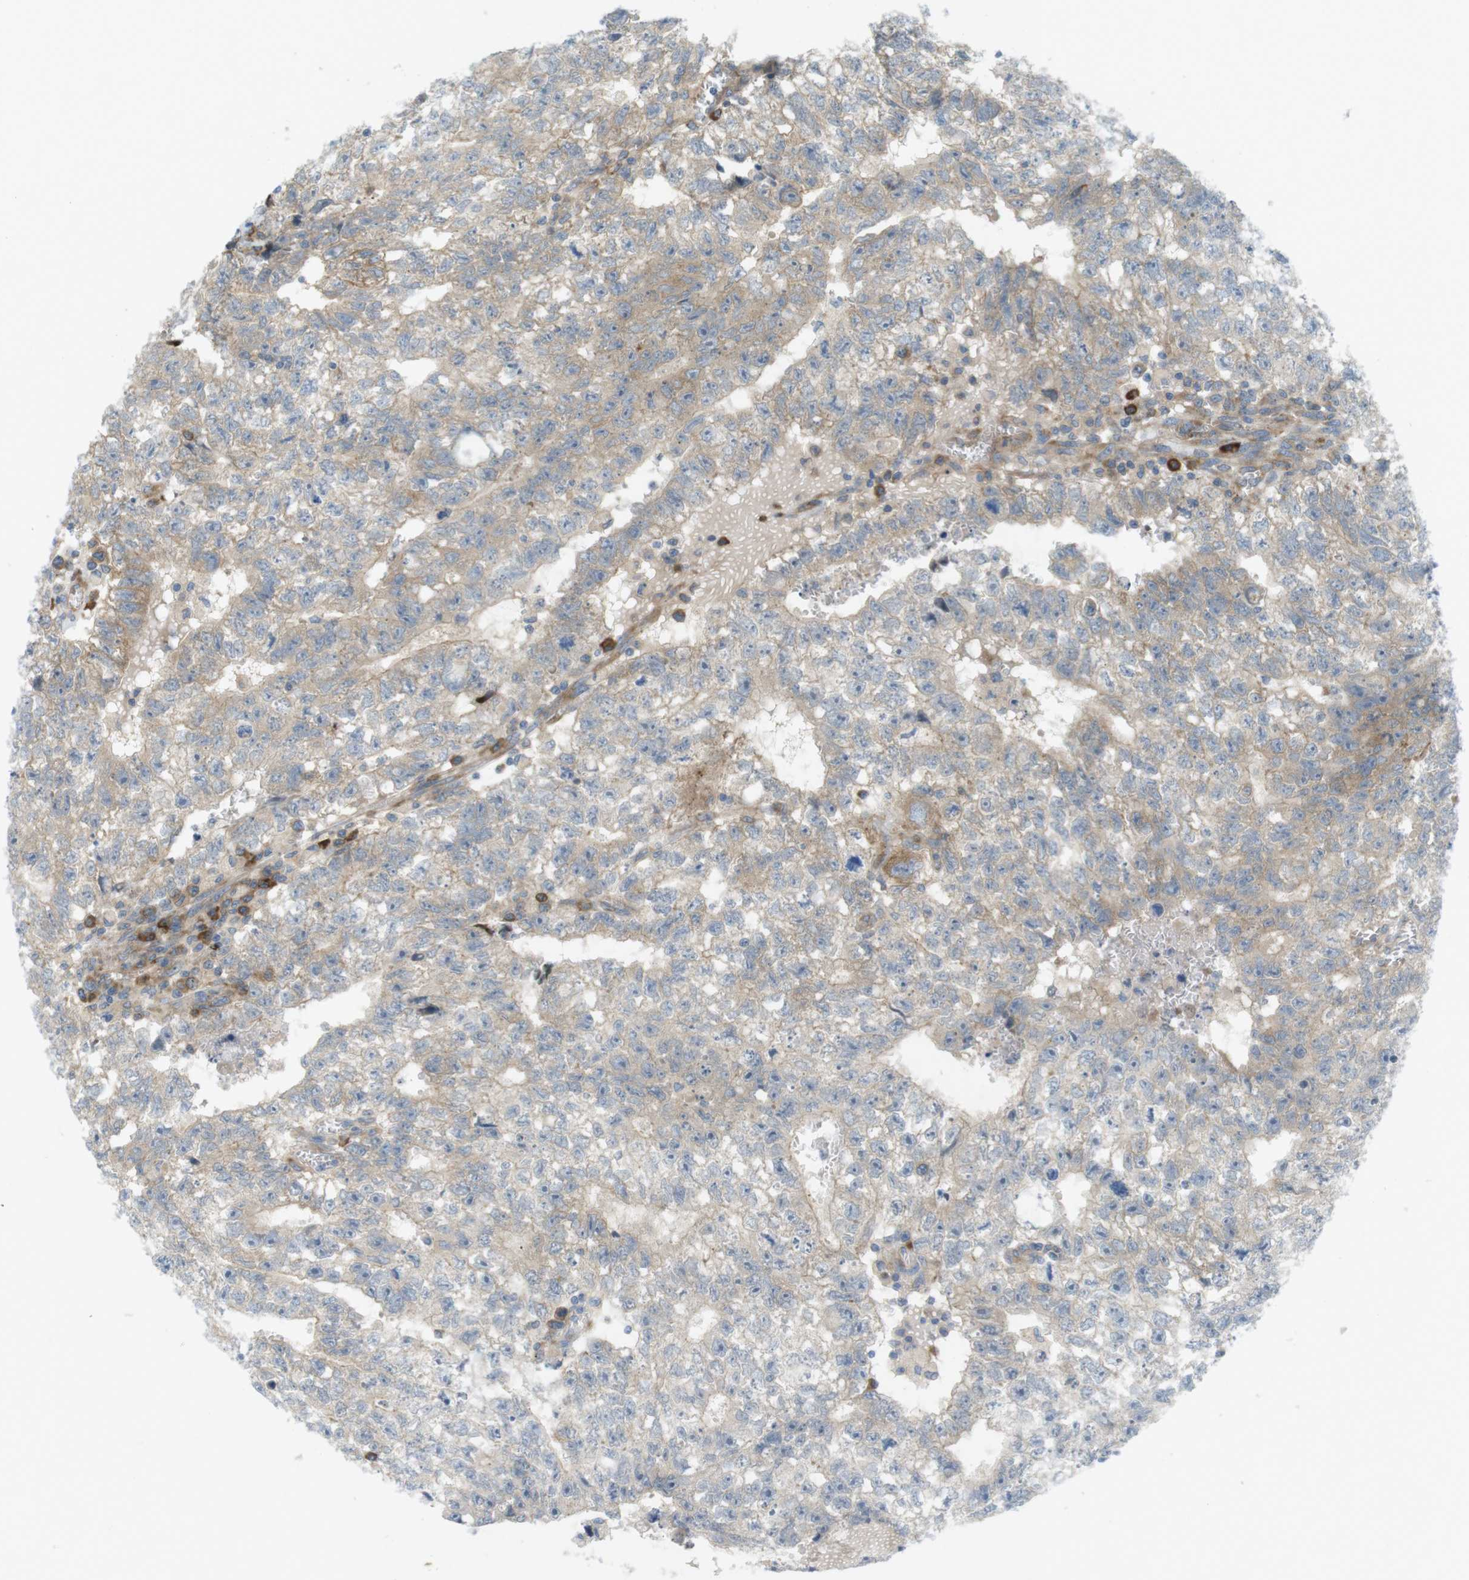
{"staining": {"intensity": "weak", "quantity": "25%-75%", "location": "cytoplasmic/membranous"}, "tissue": "testis cancer", "cell_type": "Tumor cells", "image_type": "cancer", "snomed": [{"axis": "morphology", "description": "Seminoma, NOS"}, {"axis": "morphology", "description": "Carcinoma, Embryonal, NOS"}, {"axis": "topography", "description": "Testis"}], "caption": "IHC image of neoplastic tissue: human testis seminoma stained using immunohistochemistry (IHC) reveals low levels of weak protein expression localized specifically in the cytoplasmic/membranous of tumor cells, appearing as a cytoplasmic/membranous brown color.", "gene": "GJC3", "patient": {"sex": "male", "age": 38}}